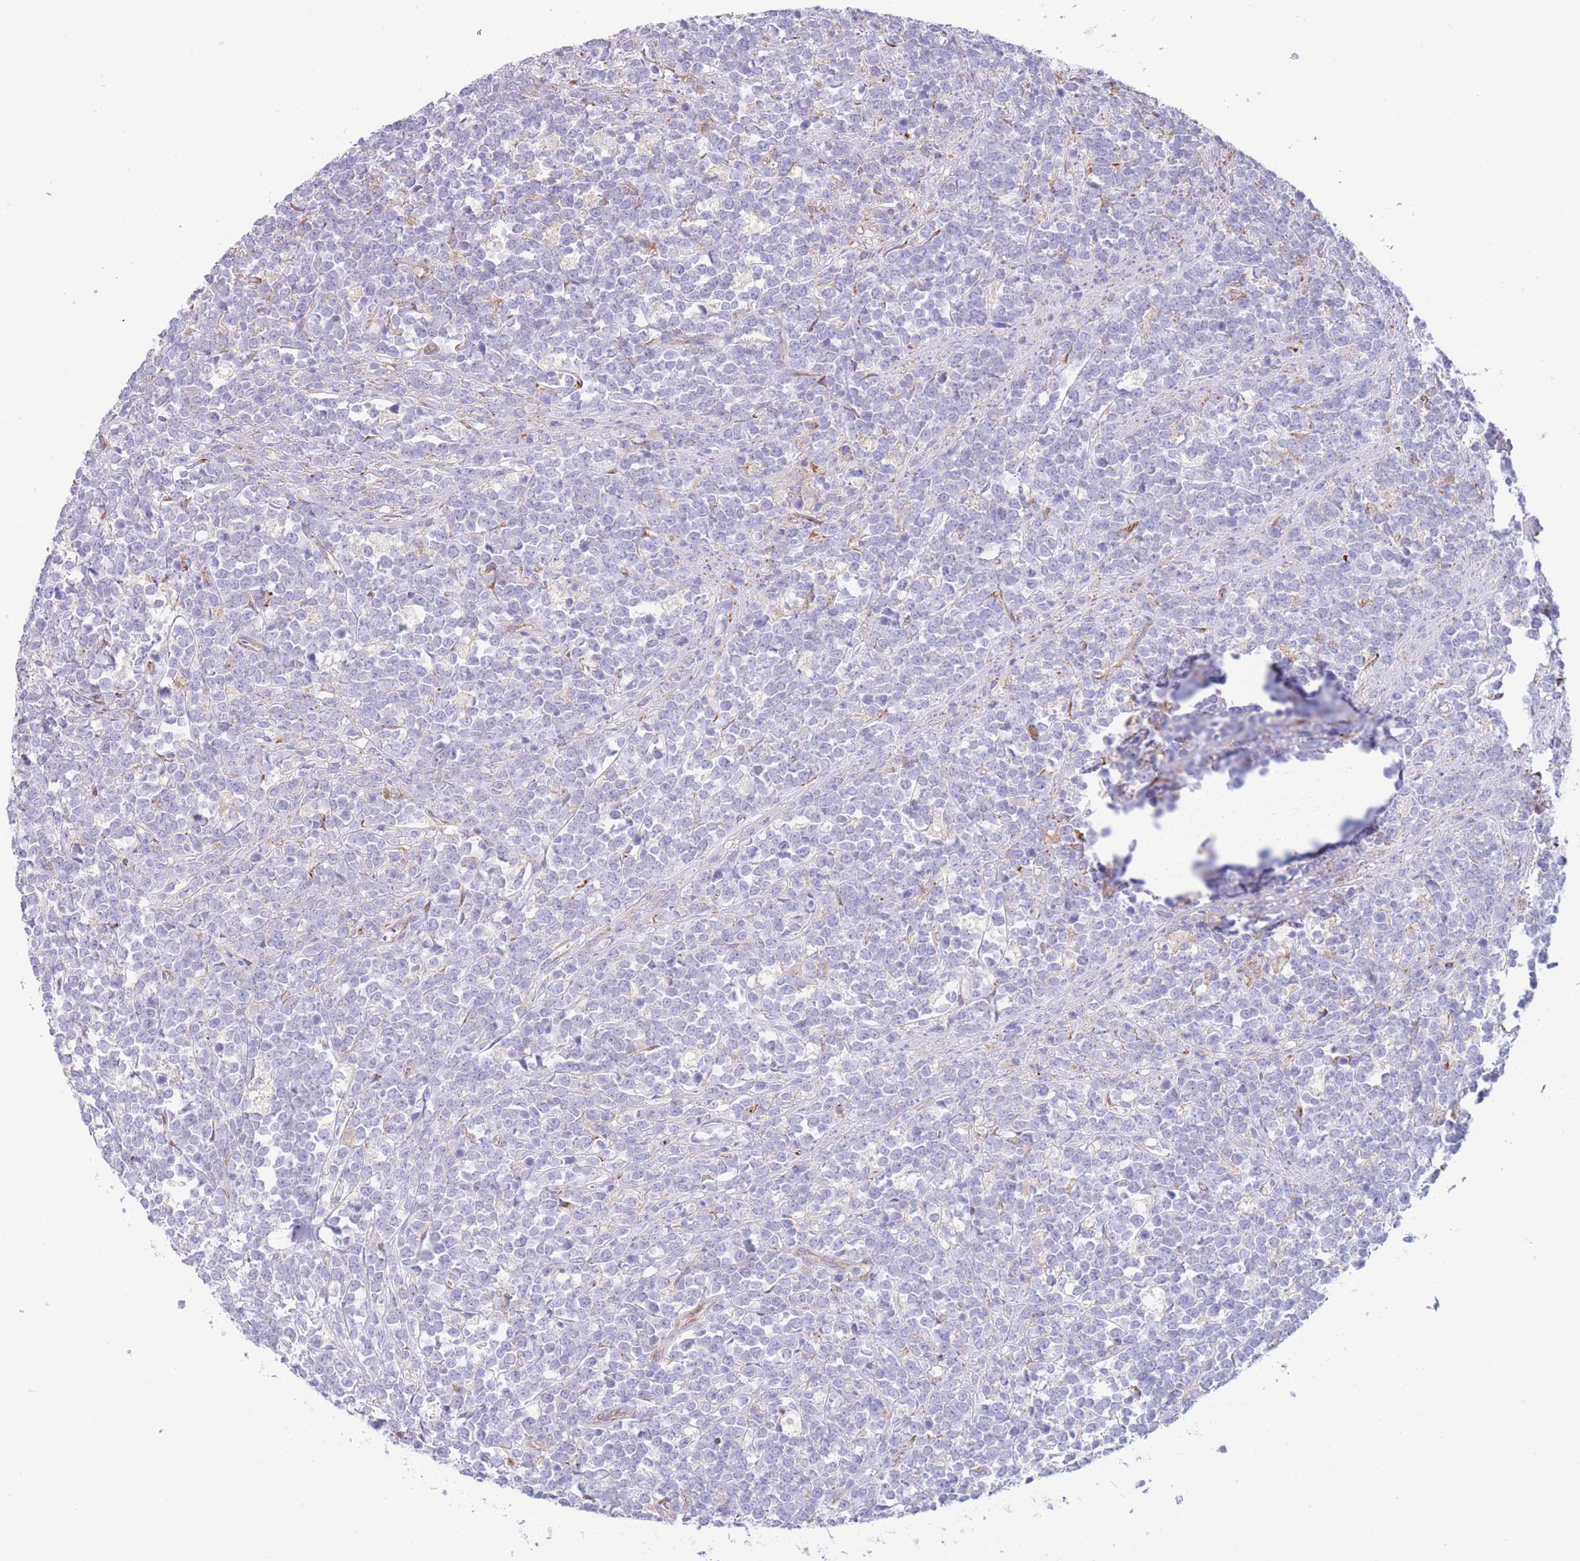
{"staining": {"intensity": "negative", "quantity": "none", "location": "none"}, "tissue": "lymphoma", "cell_type": "Tumor cells", "image_type": "cancer", "snomed": [{"axis": "morphology", "description": "Malignant lymphoma, non-Hodgkin's type, High grade"}, {"axis": "topography", "description": "Small intestine"}, {"axis": "topography", "description": "Colon"}], "caption": "Human malignant lymphoma, non-Hodgkin's type (high-grade) stained for a protein using immunohistochemistry reveals no staining in tumor cells.", "gene": "DET1", "patient": {"sex": "male", "age": 8}}